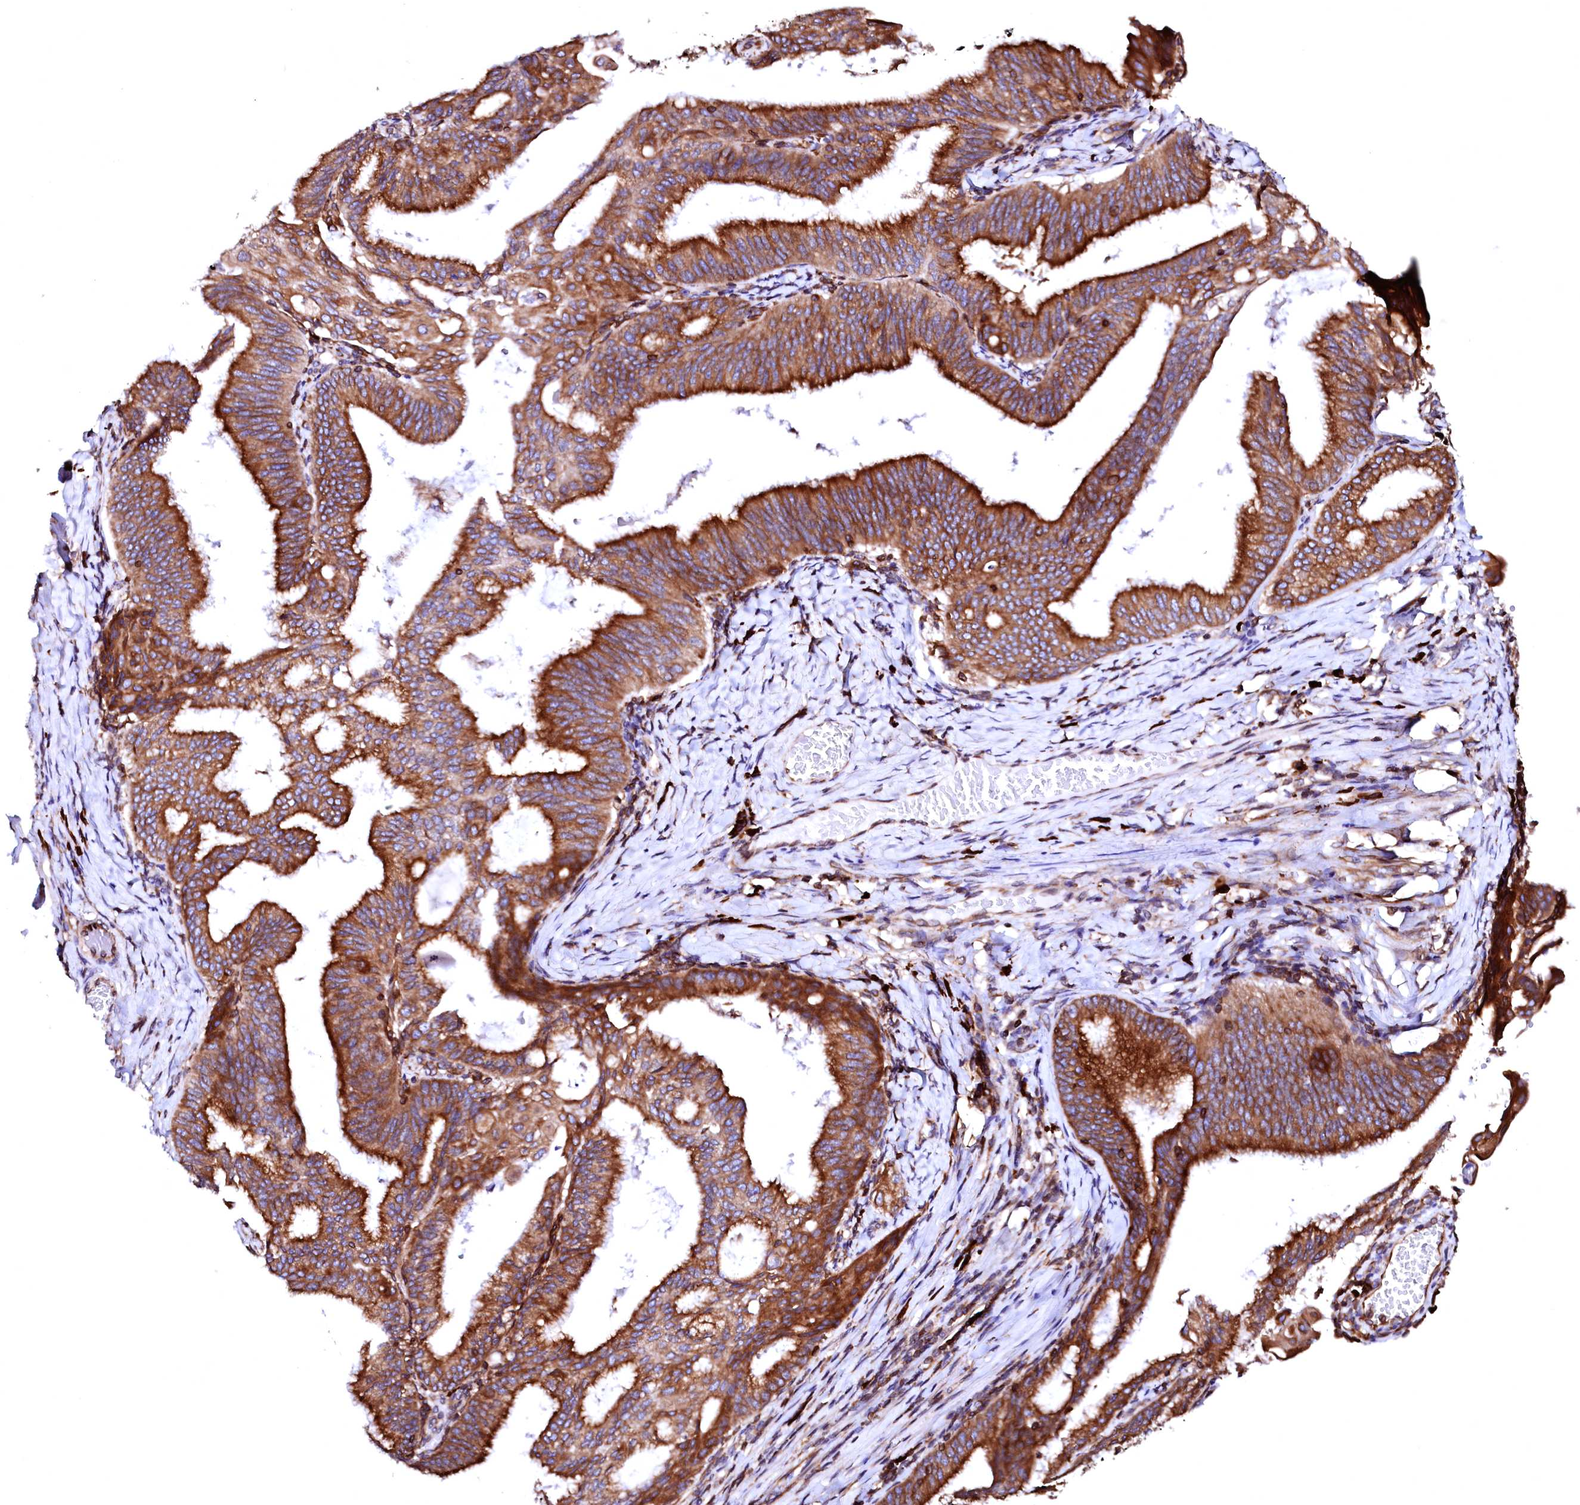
{"staining": {"intensity": "strong", "quantity": ">75%", "location": "cytoplasmic/membranous"}, "tissue": "endometrial cancer", "cell_type": "Tumor cells", "image_type": "cancer", "snomed": [{"axis": "morphology", "description": "Adenocarcinoma, NOS"}, {"axis": "topography", "description": "Endometrium"}], "caption": "Strong cytoplasmic/membranous expression is identified in about >75% of tumor cells in adenocarcinoma (endometrial).", "gene": "DERL1", "patient": {"sex": "female", "age": 49}}